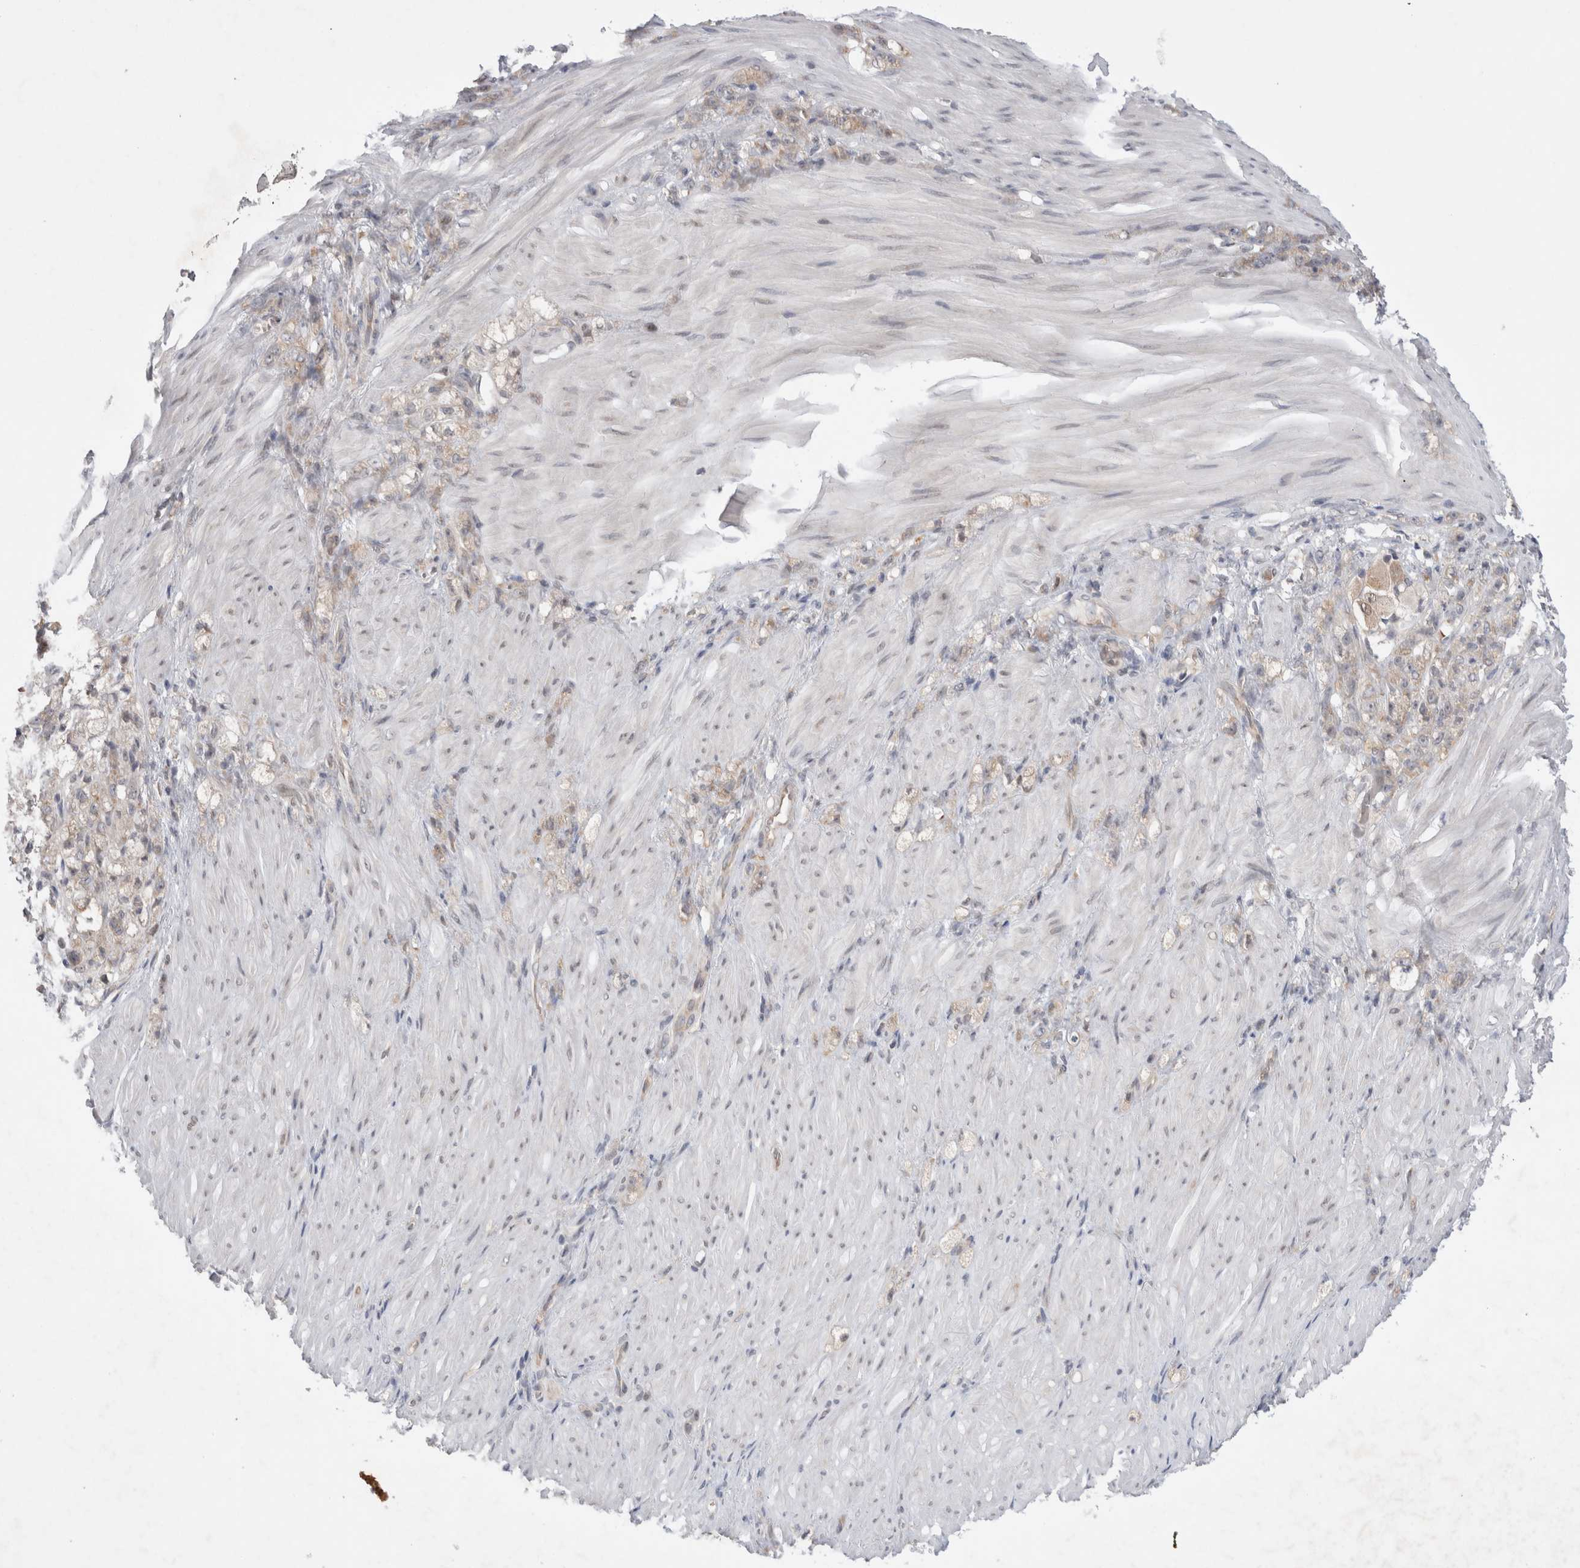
{"staining": {"intensity": "weak", "quantity": "<25%", "location": "cytoplasmic/membranous"}, "tissue": "stomach cancer", "cell_type": "Tumor cells", "image_type": "cancer", "snomed": [{"axis": "morphology", "description": "Normal tissue, NOS"}, {"axis": "morphology", "description": "Adenocarcinoma, NOS"}, {"axis": "topography", "description": "Stomach"}], "caption": "A high-resolution micrograph shows immunohistochemistry staining of stomach adenocarcinoma, which displays no significant positivity in tumor cells.", "gene": "EIF3E", "patient": {"sex": "male", "age": 82}}